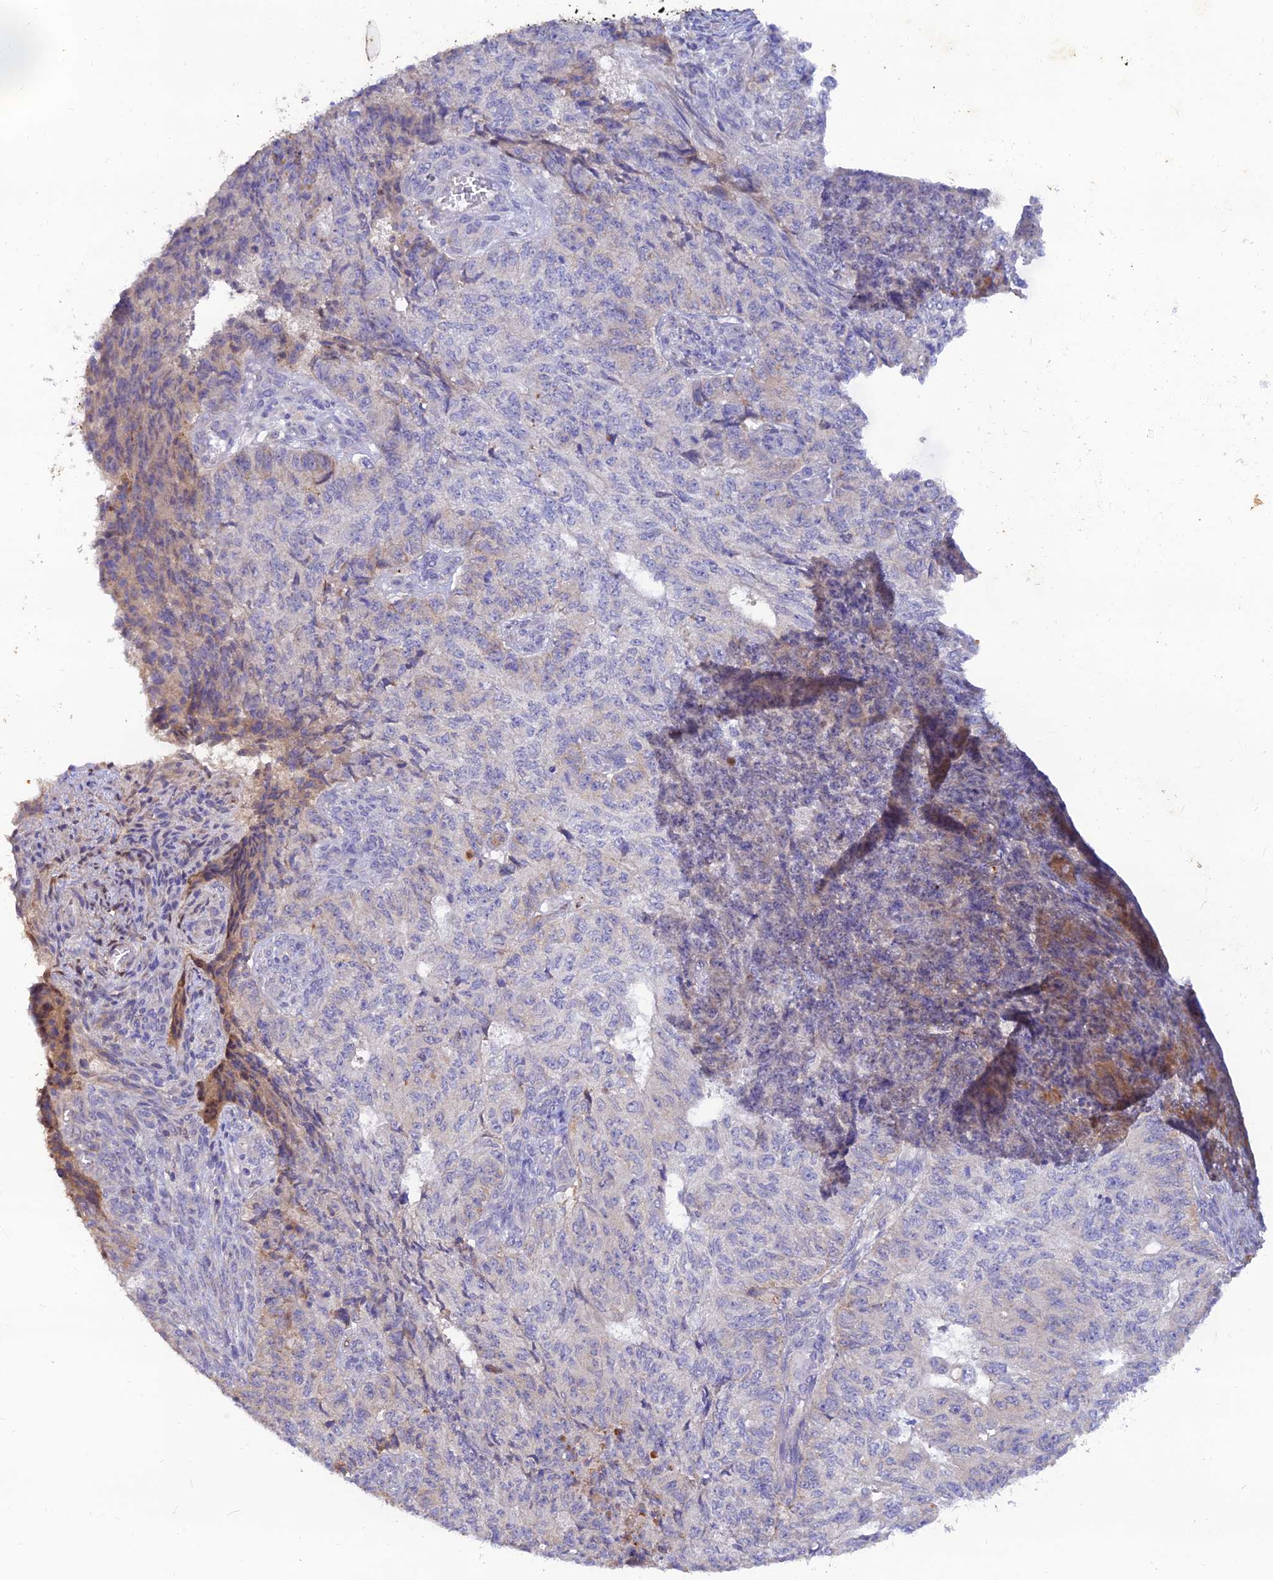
{"staining": {"intensity": "negative", "quantity": "none", "location": "none"}, "tissue": "endometrial cancer", "cell_type": "Tumor cells", "image_type": "cancer", "snomed": [{"axis": "morphology", "description": "Adenocarcinoma, NOS"}, {"axis": "topography", "description": "Endometrium"}], "caption": "The image exhibits no staining of tumor cells in endometrial cancer (adenocarcinoma).", "gene": "ACSM5", "patient": {"sex": "female", "age": 32}}